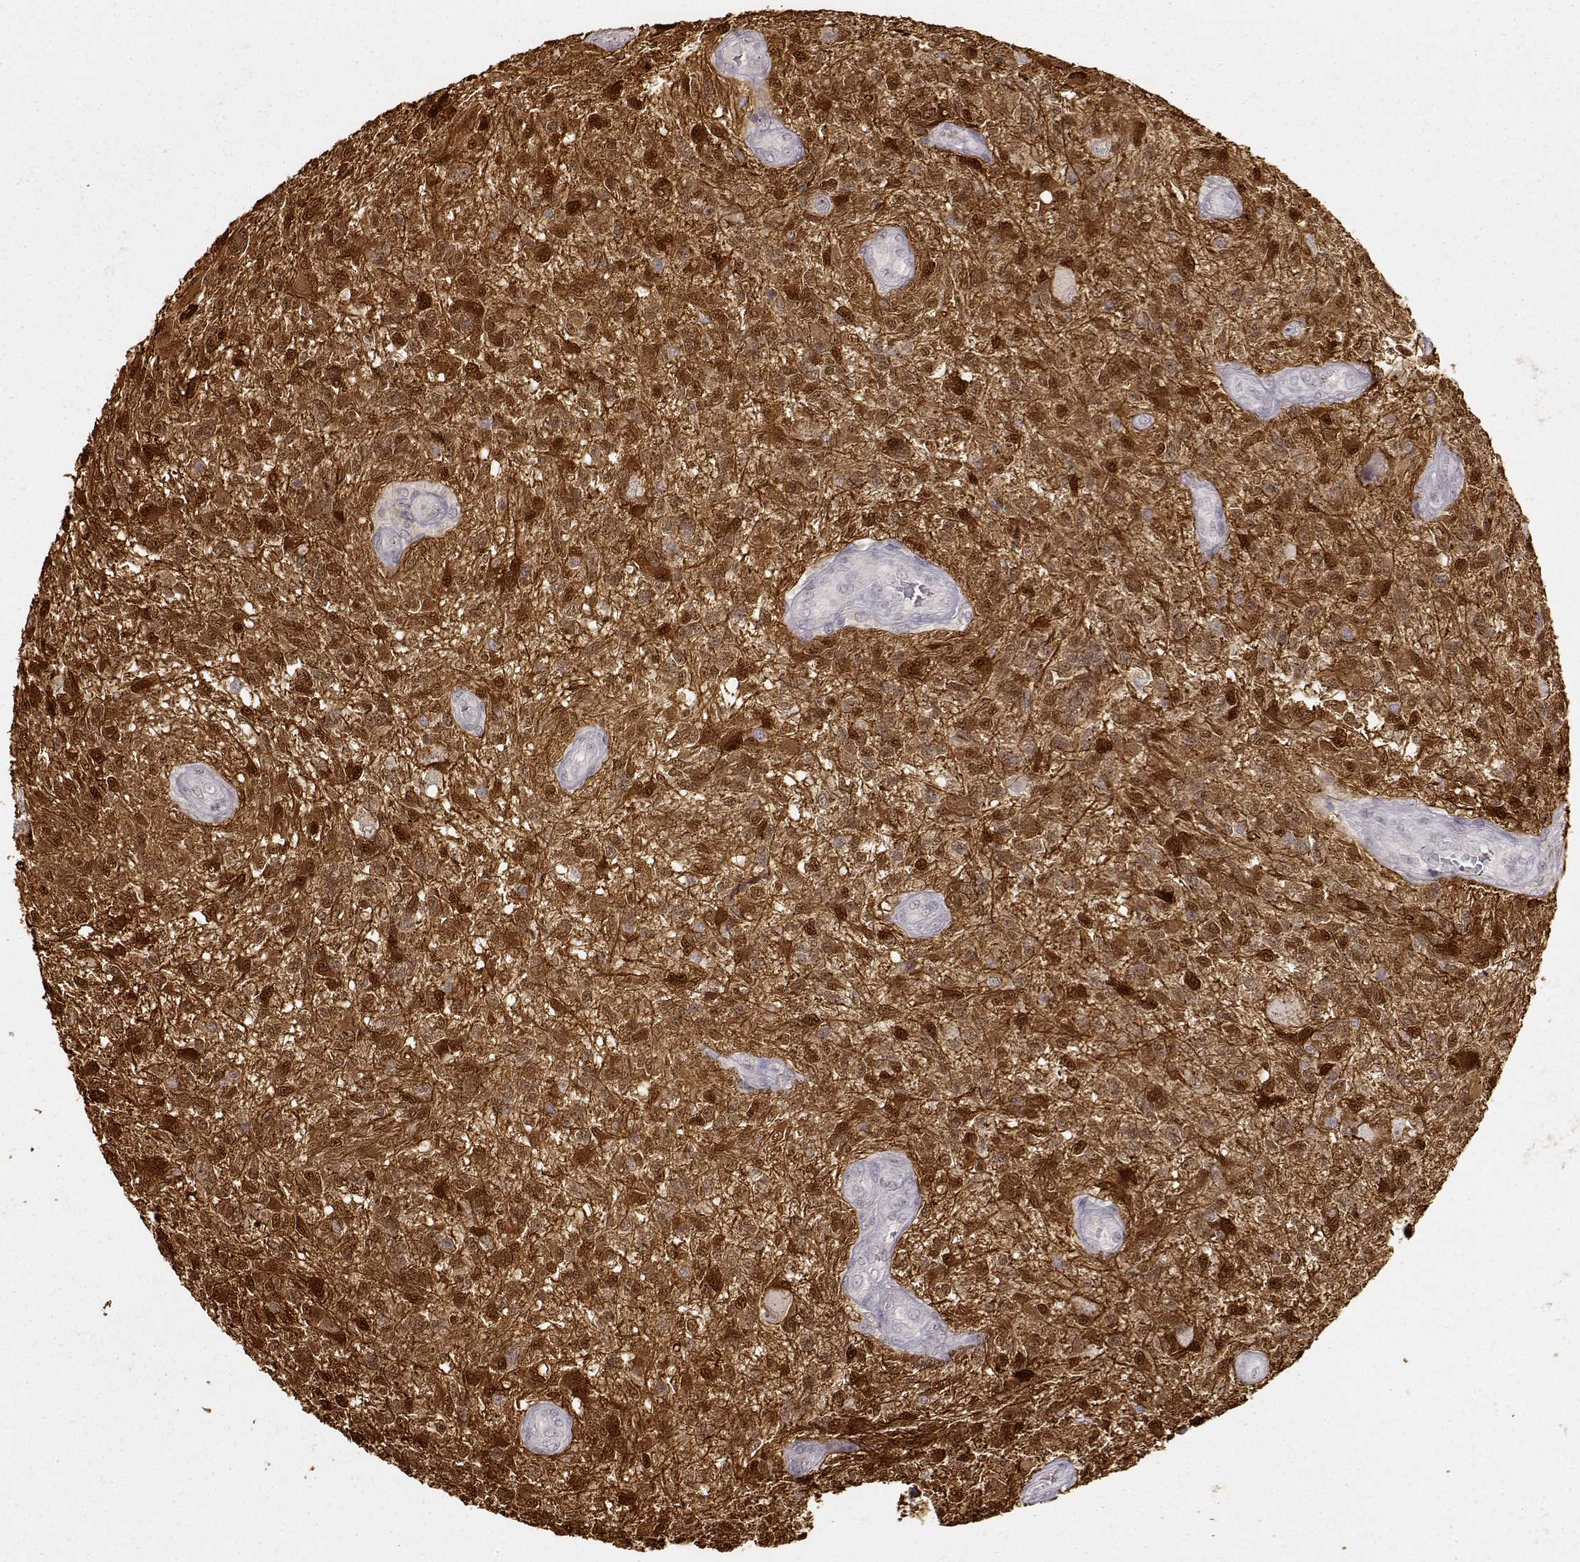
{"staining": {"intensity": "strong", "quantity": ">75%", "location": "cytoplasmic/membranous,nuclear"}, "tissue": "glioma", "cell_type": "Tumor cells", "image_type": "cancer", "snomed": [{"axis": "morphology", "description": "Glioma, malignant, High grade"}, {"axis": "topography", "description": "Brain"}], "caption": "The photomicrograph displays immunohistochemical staining of malignant high-grade glioma. There is strong cytoplasmic/membranous and nuclear staining is seen in about >75% of tumor cells. Ihc stains the protein of interest in brown and the nuclei are stained blue.", "gene": "S100B", "patient": {"sex": "male", "age": 56}}